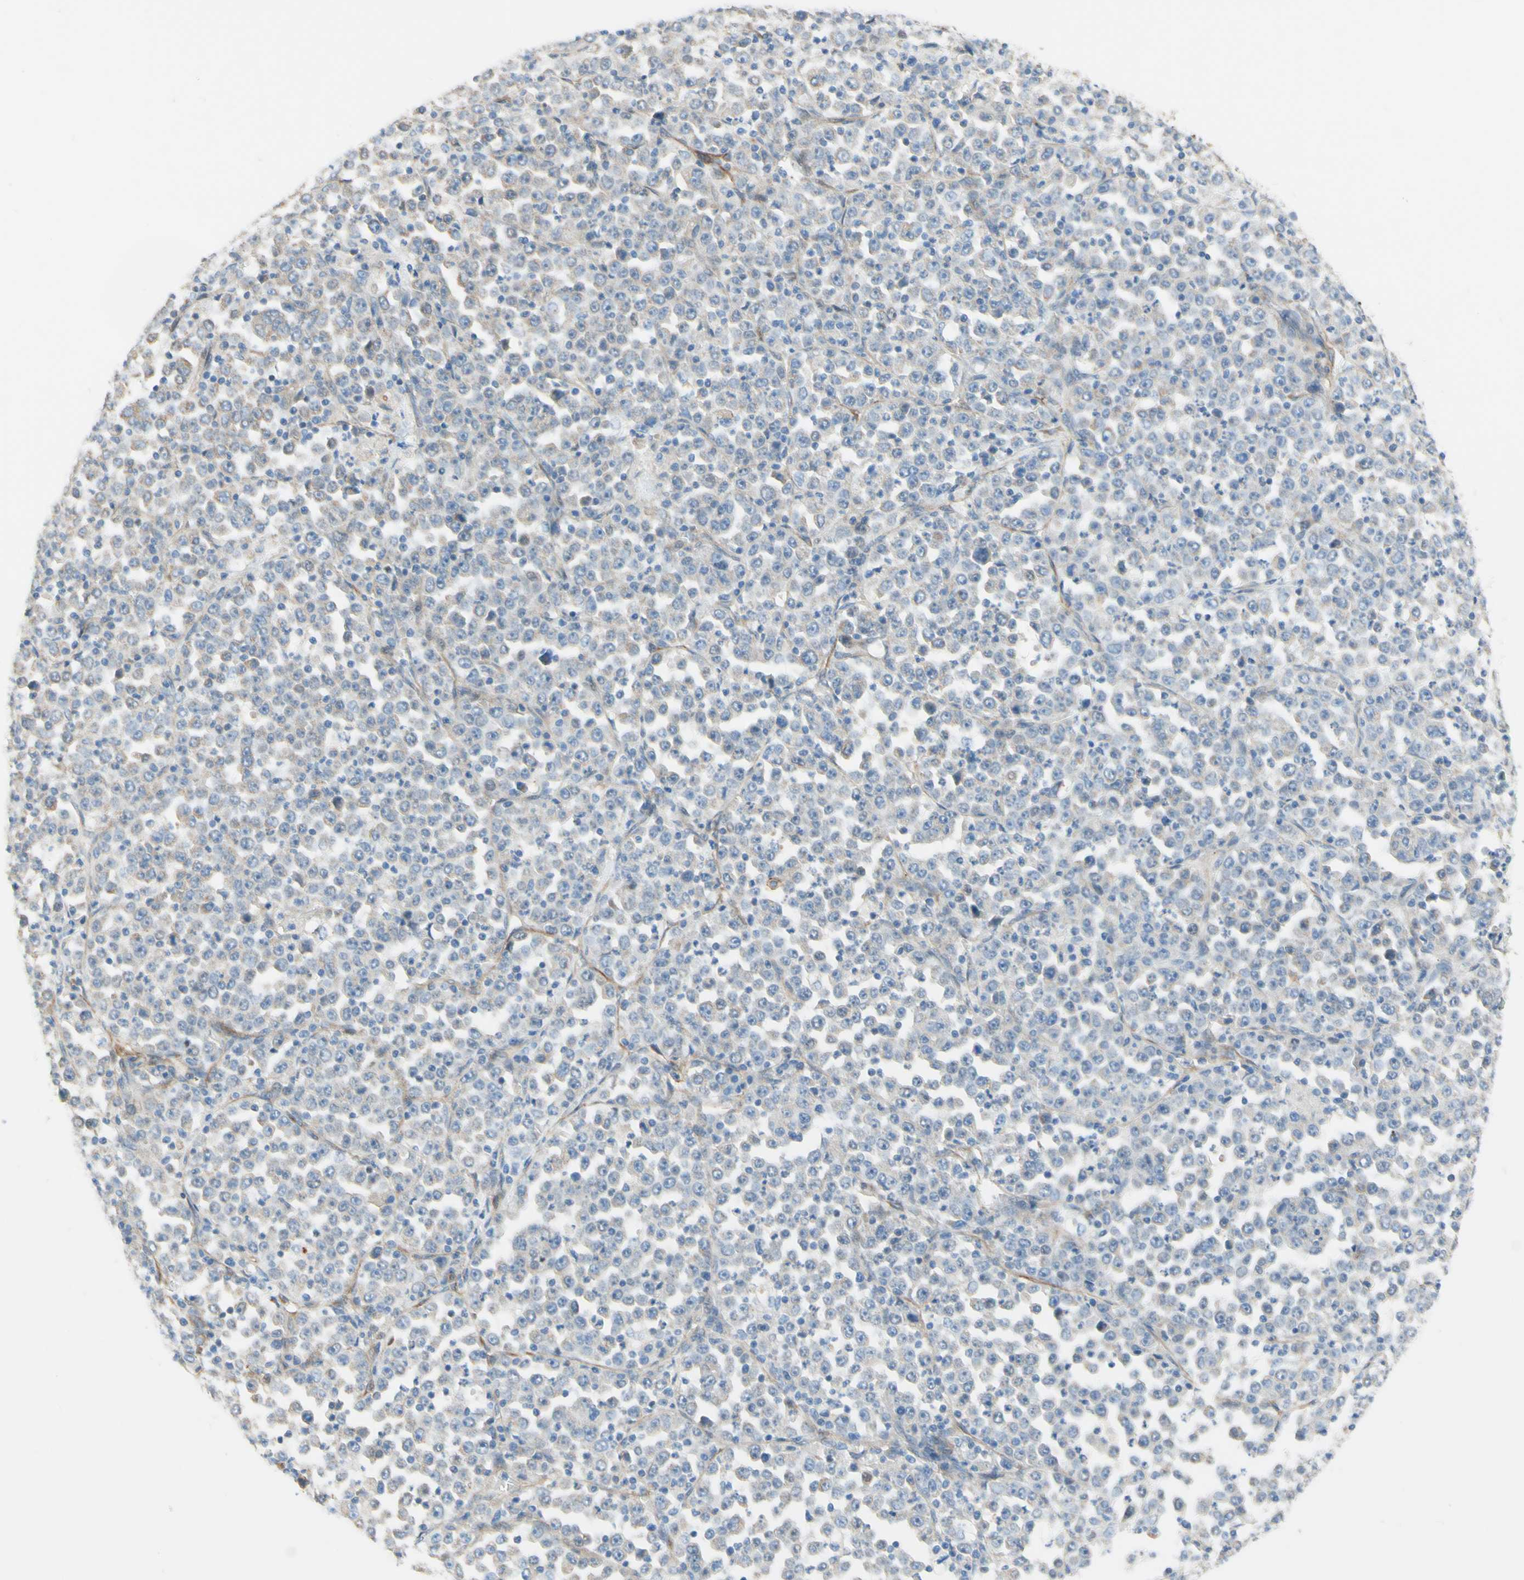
{"staining": {"intensity": "weak", "quantity": "25%-75%", "location": "cytoplasmic/membranous"}, "tissue": "stomach cancer", "cell_type": "Tumor cells", "image_type": "cancer", "snomed": [{"axis": "morphology", "description": "Normal tissue, NOS"}, {"axis": "morphology", "description": "Adenocarcinoma, NOS"}, {"axis": "topography", "description": "Stomach, upper"}, {"axis": "topography", "description": "Stomach"}], "caption": "IHC staining of adenocarcinoma (stomach), which reveals low levels of weak cytoplasmic/membranous staining in approximately 25%-75% of tumor cells indicating weak cytoplasmic/membranous protein expression. The staining was performed using DAB (3,3'-diaminobenzidine) (brown) for protein detection and nuclei were counterstained in hematoxylin (blue).", "gene": "ENDOD1", "patient": {"sex": "male", "age": 59}}